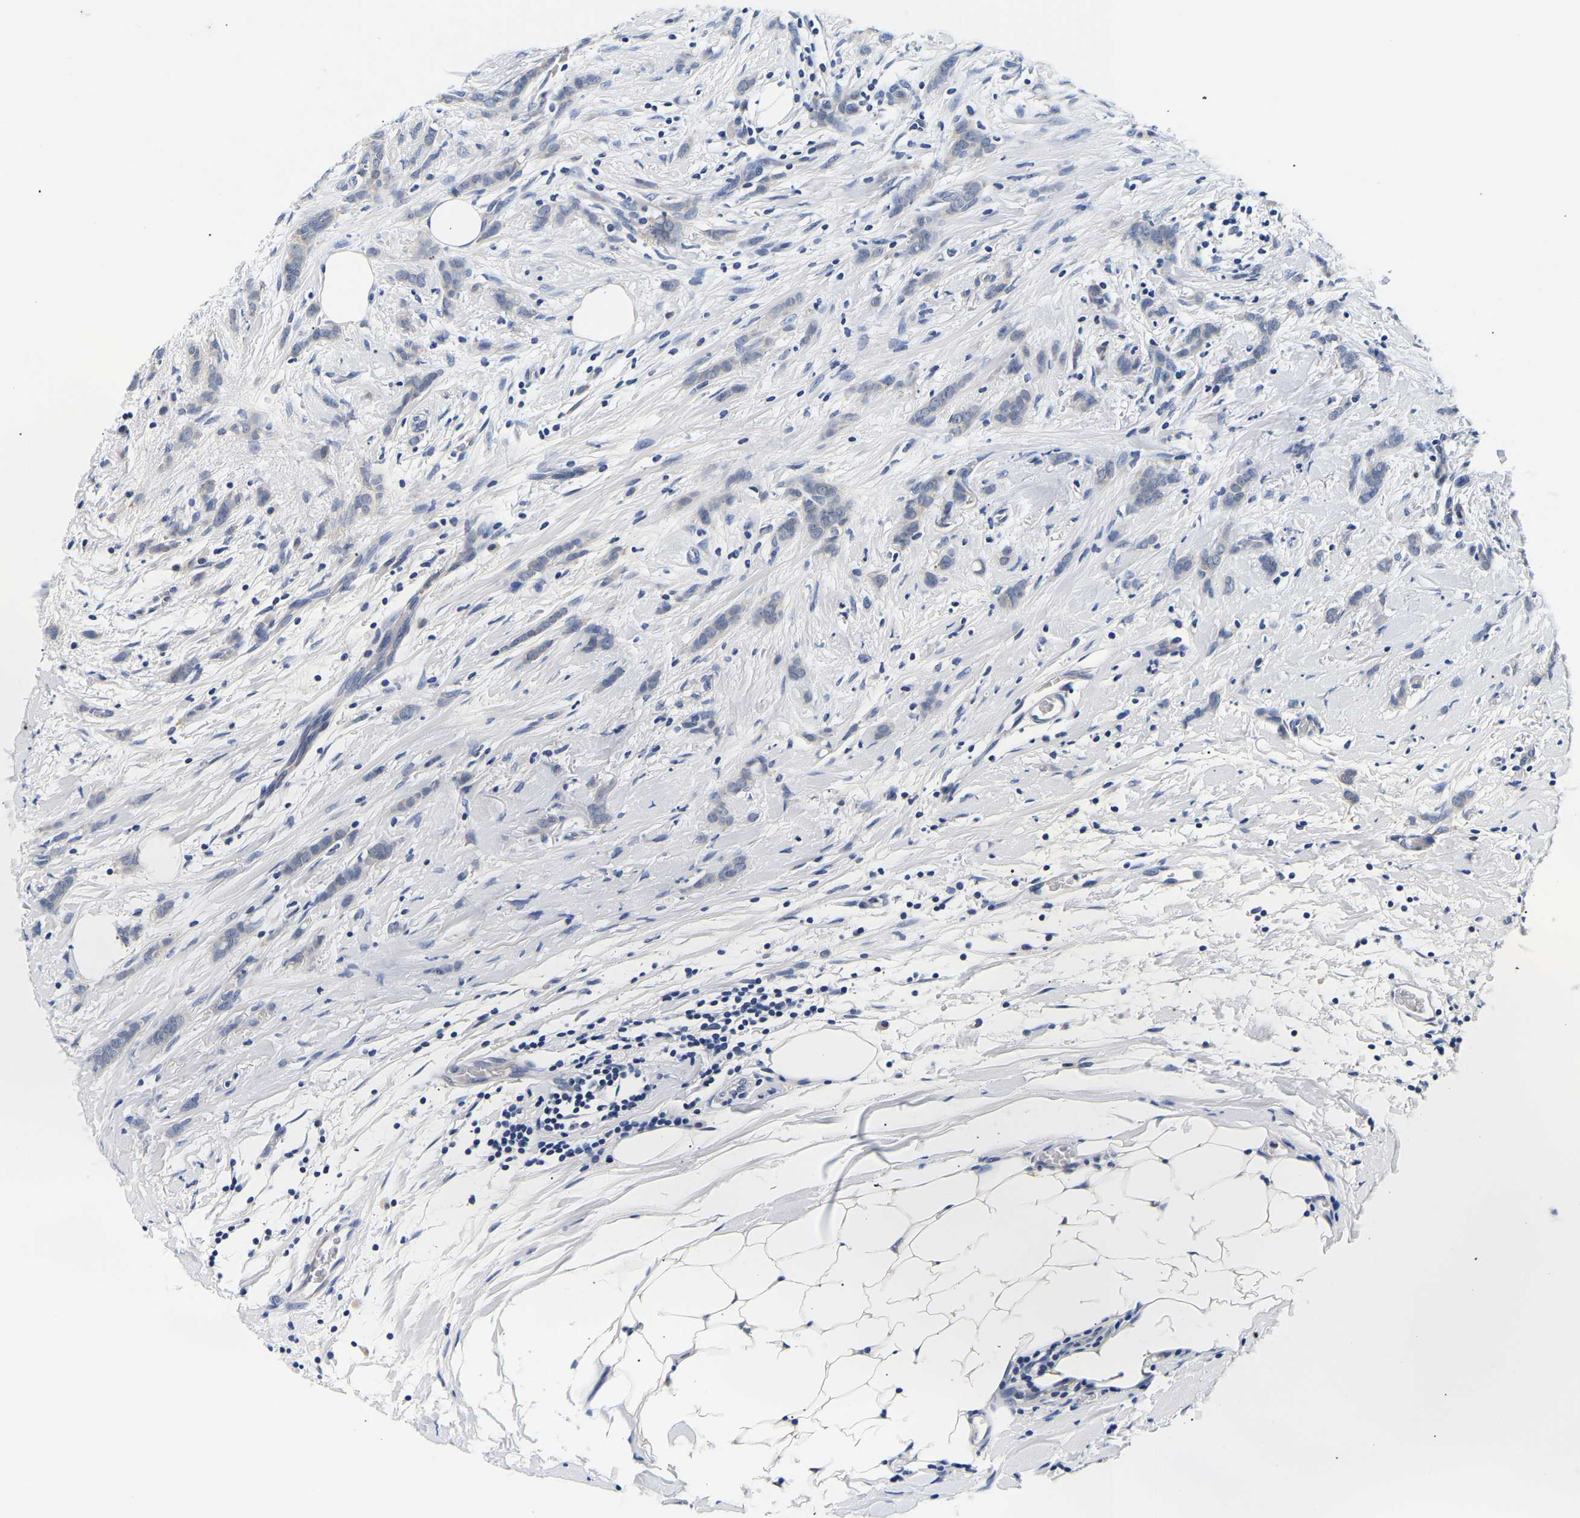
{"staining": {"intensity": "negative", "quantity": "none", "location": "none"}, "tissue": "breast cancer", "cell_type": "Tumor cells", "image_type": "cancer", "snomed": [{"axis": "morphology", "description": "Lobular carcinoma, in situ"}, {"axis": "morphology", "description": "Lobular carcinoma"}, {"axis": "topography", "description": "Breast"}], "caption": "Immunohistochemistry of human breast lobular carcinoma in situ shows no staining in tumor cells.", "gene": "UCHL3", "patient": {"sex": "female", "age": 41}}